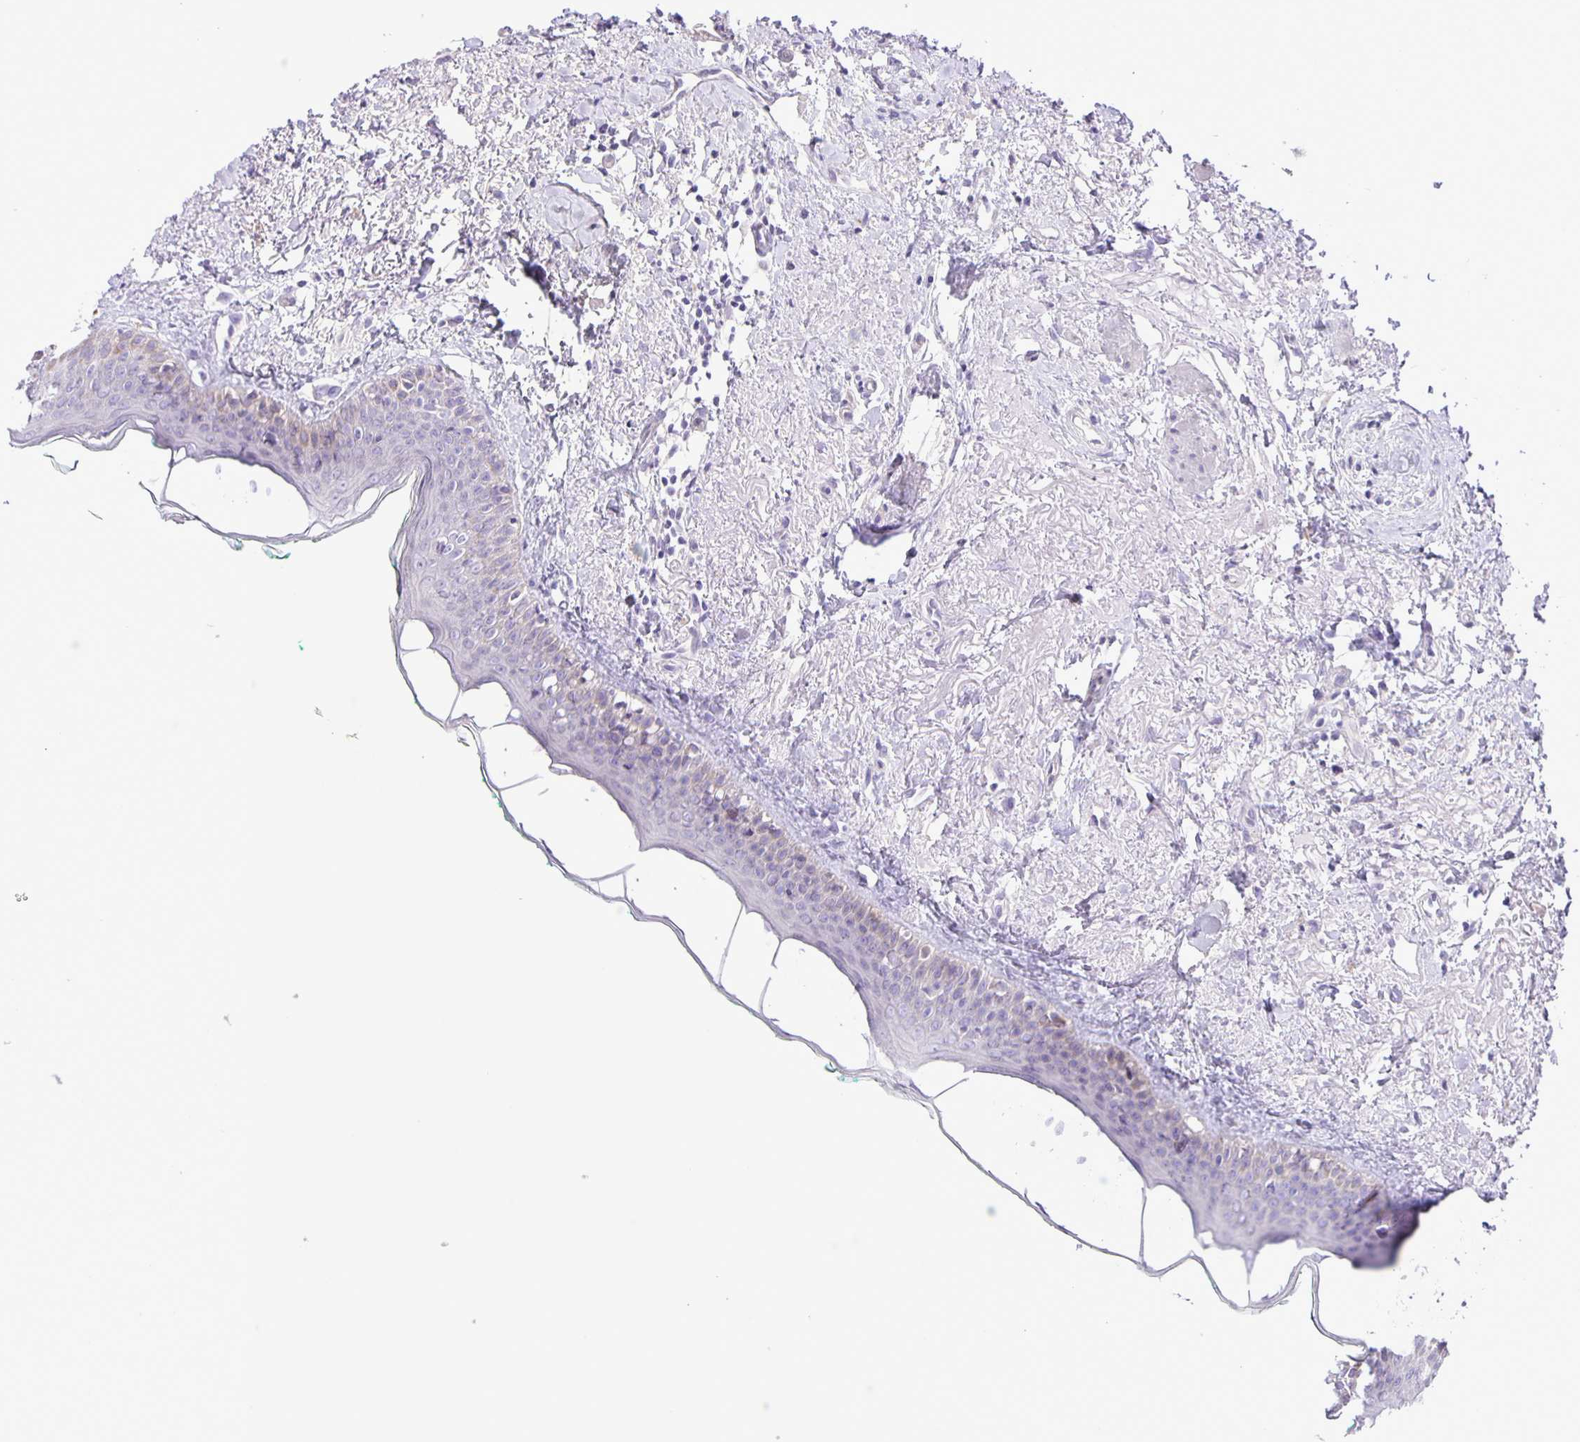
{"staining": {"intensity": "negative", "quantity": "none", "location": "none"}, "tissue": "oral mucosa", "cell_type": "Squamous epithelial cells", "image_type": "normal", "snomed": [{"axis": "morphology", "description": "Normal tissue, NOS"}, {"axis": "topography", "description": "Oral tissue"}], "caption": "This is a histopathology image of IHC staining of normal oral mucosa, which shows no expression in squamous epithelial cells.", "gene": "ADCK1", "patient": {"sex": "female", "age": 70}}